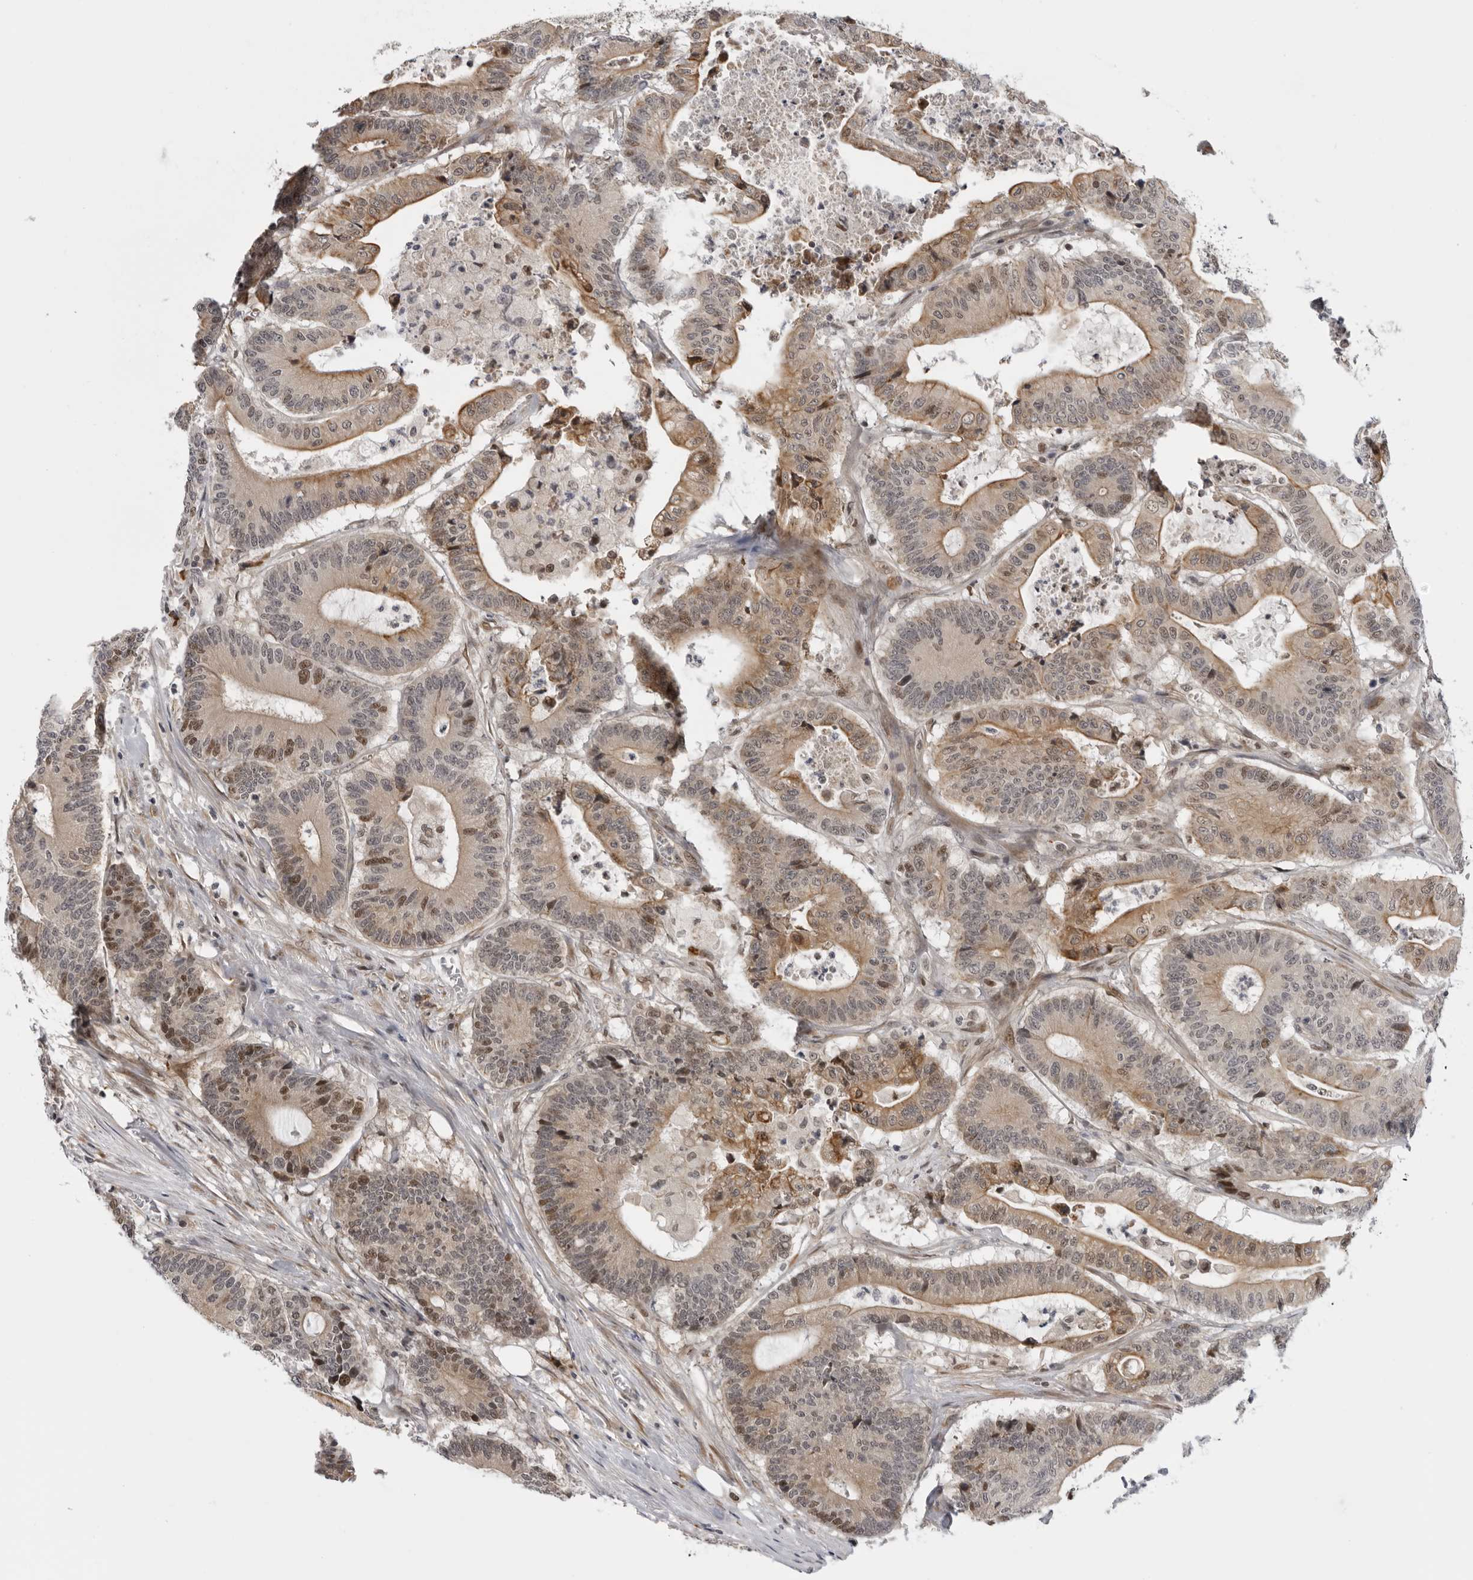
{"staining": {"intensity": "moderate", "quantity": ">75%", "location": "cytoplasmic/membranous,nuclear"}, "tissue": "colorectal cancer", "cell_type": "Tumor cells", "image_type": "cancer", "snomed": [{"axis": "morphology", "description": "Adenocarcinoma, NOS"}, {"axis": "topography", "description": "Colon"}], "caption": "Moderate cytoplasmic/membranous and nuclear protein staining is identified in about >75% of tumor cells in colorectal adenocarcinoma.", "gene": "ALPK2", "patient": {"sex": "female", "age": 84}}